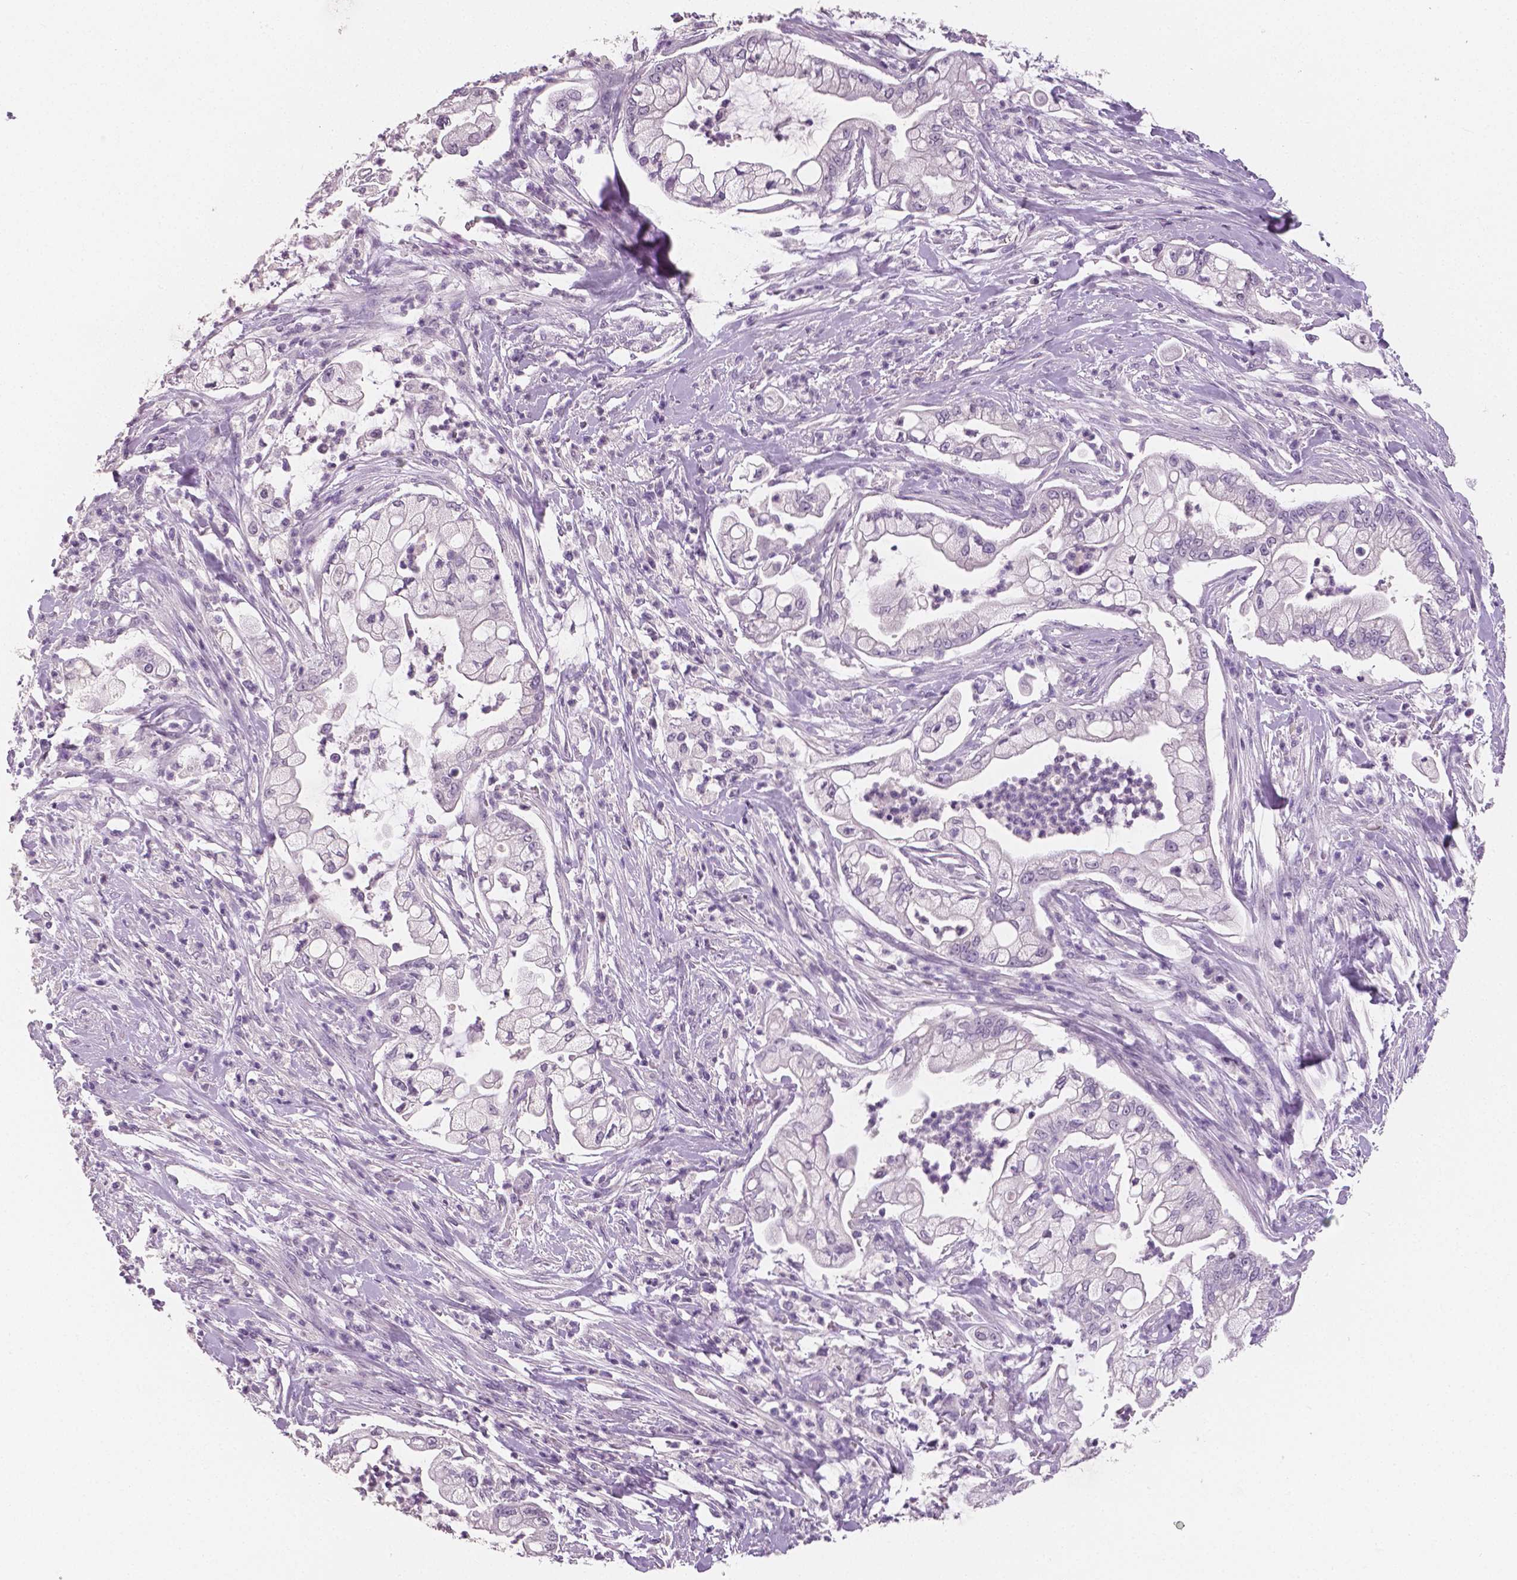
{"staining": {"intensity": "negative", "quantity": "none", "location": "none"}, "tissue": "pancreatic cancer", "cell_type": "Tumor cells", "image_type": "cancer", "snomed": [{"axis": "morphology", "description": "Adenocarcinoma, NOS"}, {"axis": "topography", "description": "Pancreas"}], "caption": "Immunohistochemistry image of neoplastic tissue: pancreatic cancer (adenocarcinoma) stained with DAB (3,3'-diaminobenzidine) exhibits no significant protein positivity in tumor cells.", "gene": "TSPAN7", "patient": {"sex": "female", "age": 69}}